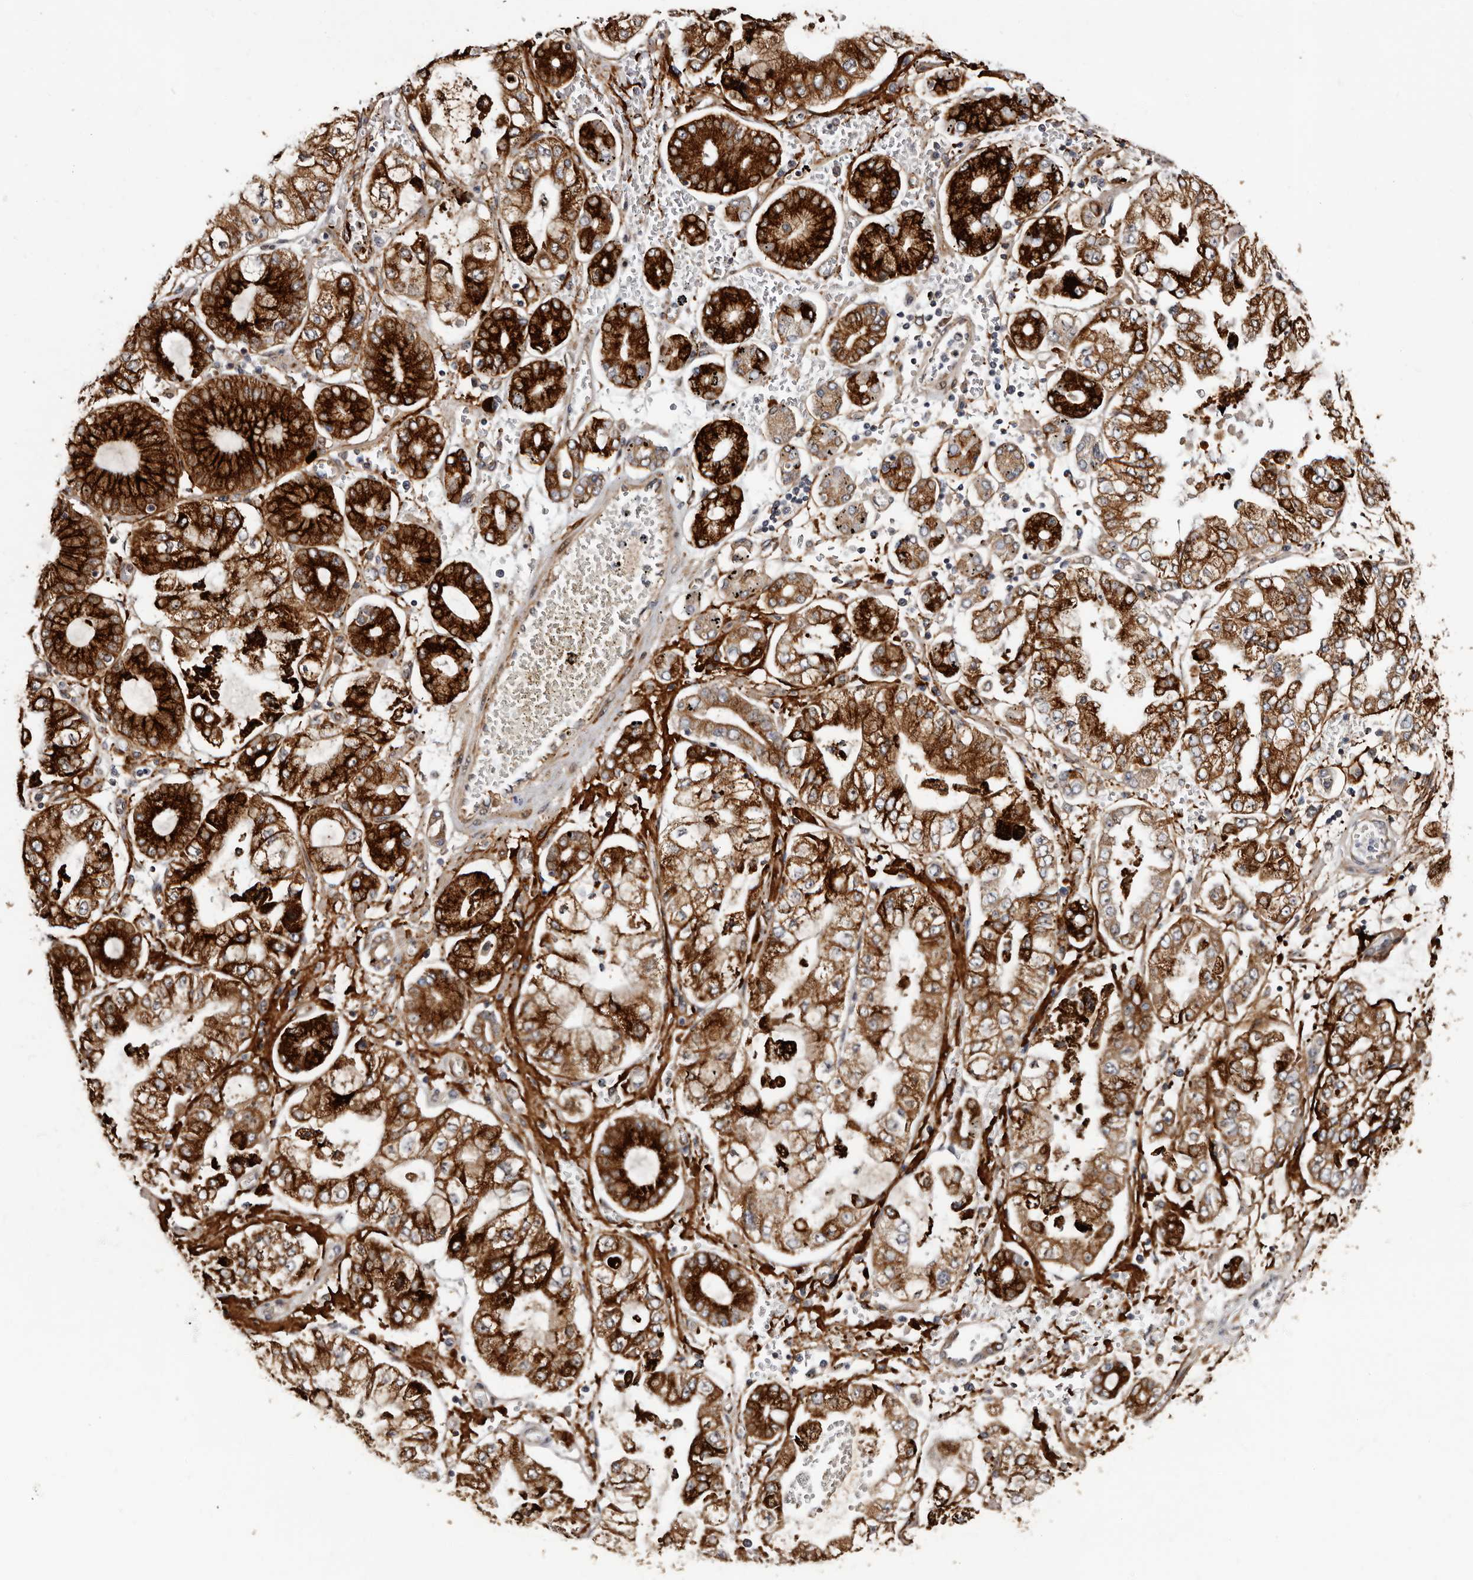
{"staining": {"intensity": "strong", "quantity": ">75%", "location": "cytoplasmic/membranous"}, "tissue": "stomach cancer", "cell_type": "Tumor cells", "image_type": "cancer", "snomed": [{"axis": "morphology", "description": "Adenocarcinoma, NOS"}, {"axis": "topography", "description": "Stomach"}], "caption": "Adenocarcinoma (stomach) was stained to show a protein in brown. There is high levels of strong cytoplasmic/membranous expression in approximately >75% of tumor cells.", "gene": "TBC1D22B", "patient": {"sex": "male", "age": 76}}